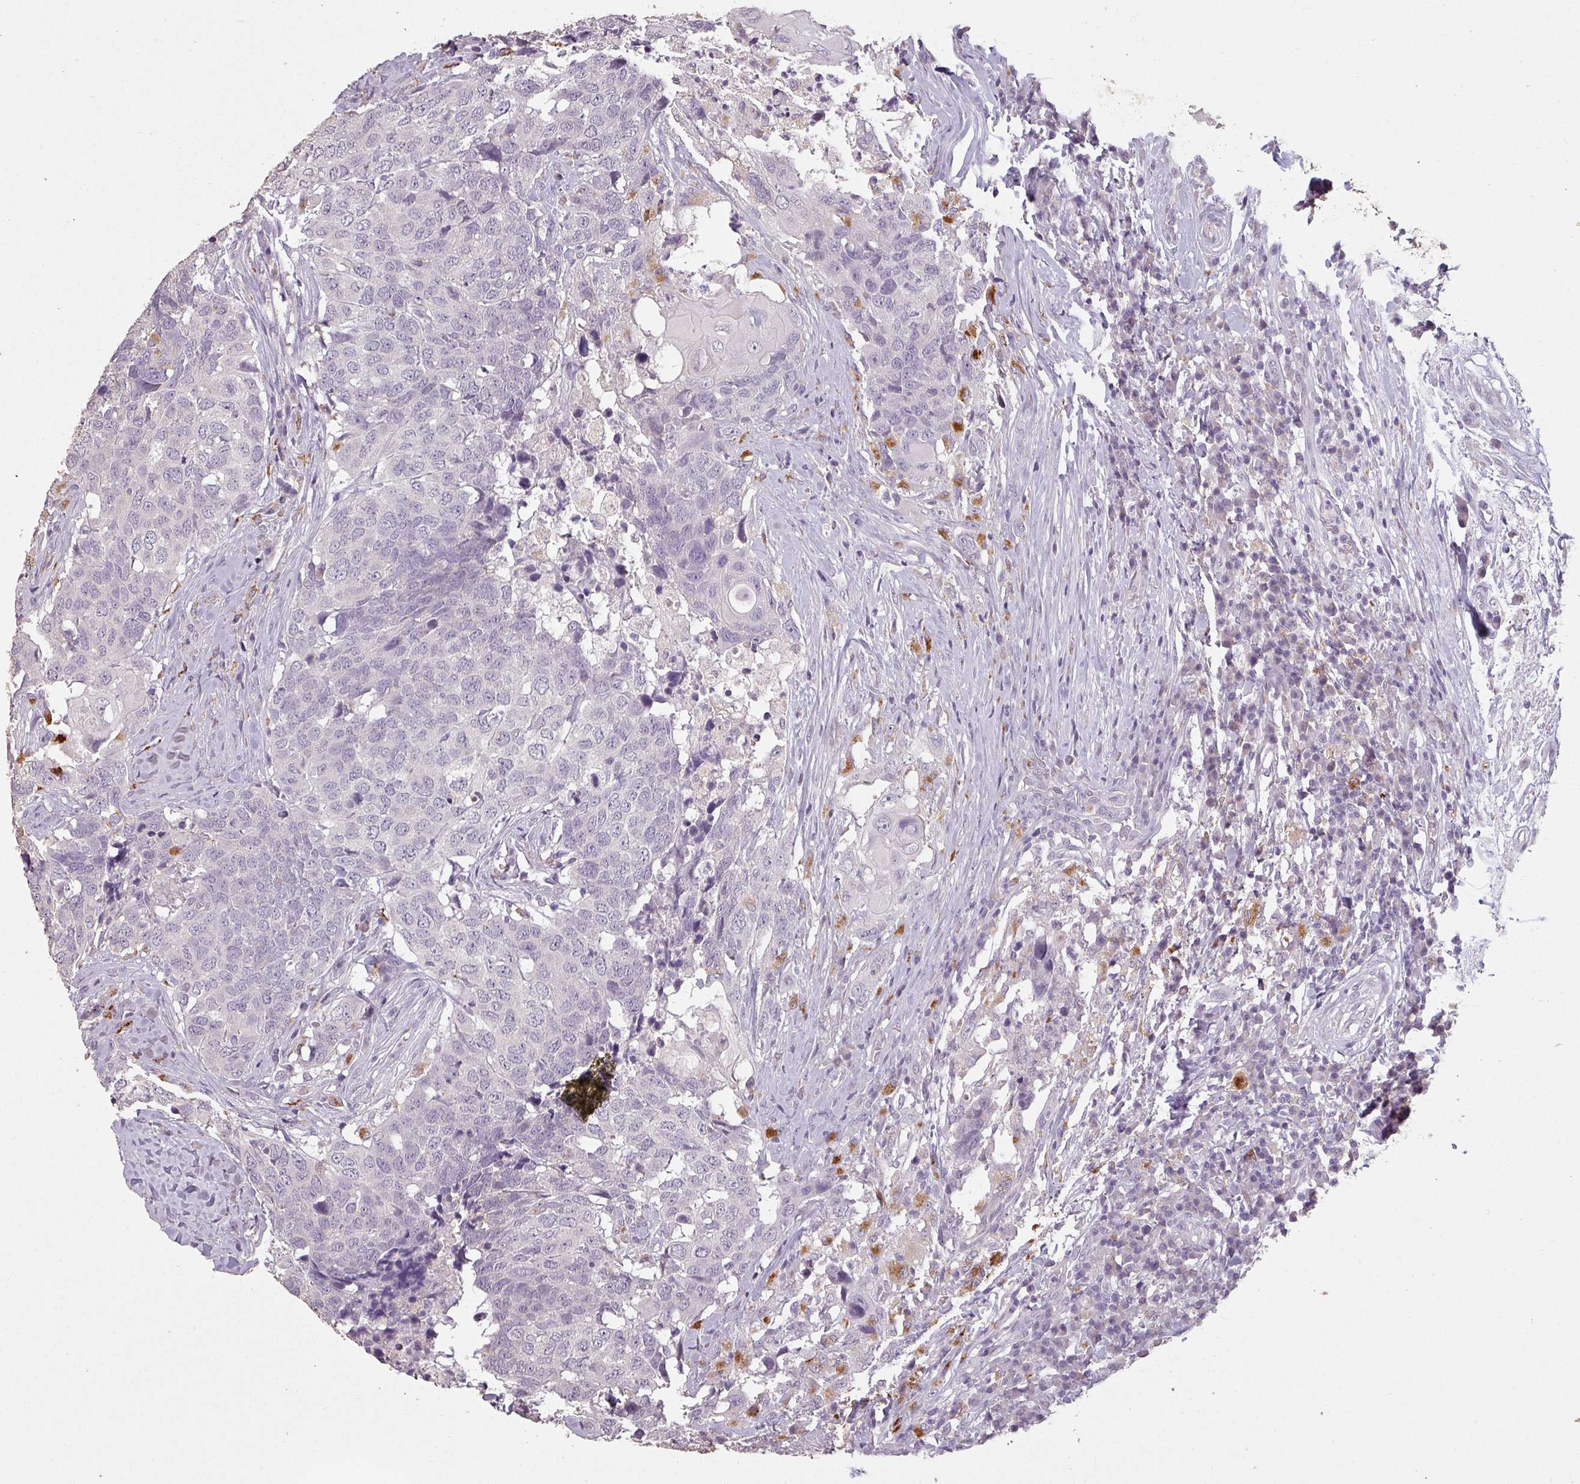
{"staining": {"intensity": "negative", "quantity": "none", "location": "none"}, "tissue": "head and neck cancer", "cell_type": "Tumor cells", "image_type": "cancer", "snomed": [{"axis": "morphology", "description": "Normal tissue, NOS"}, {"axis": "morphology", "description": "Squamous cell carcinoma, NOS"}, {"axis": "topography", "description": "Skeletal muscle"}, {"axis": "topography", "description": "Vascular tissue"}, {"axis": "topography", "description": "Peripheral nerve tissue"}, {"axis": "topography", "description": "Head-Neck"}], "caption": "Immunohistochemical staining of human head and neck squamous cell carcinoma displays no significant staining in tumor cells.", "gene": "LYPLA1", "patient": {"sex": "male", "age": 66}}